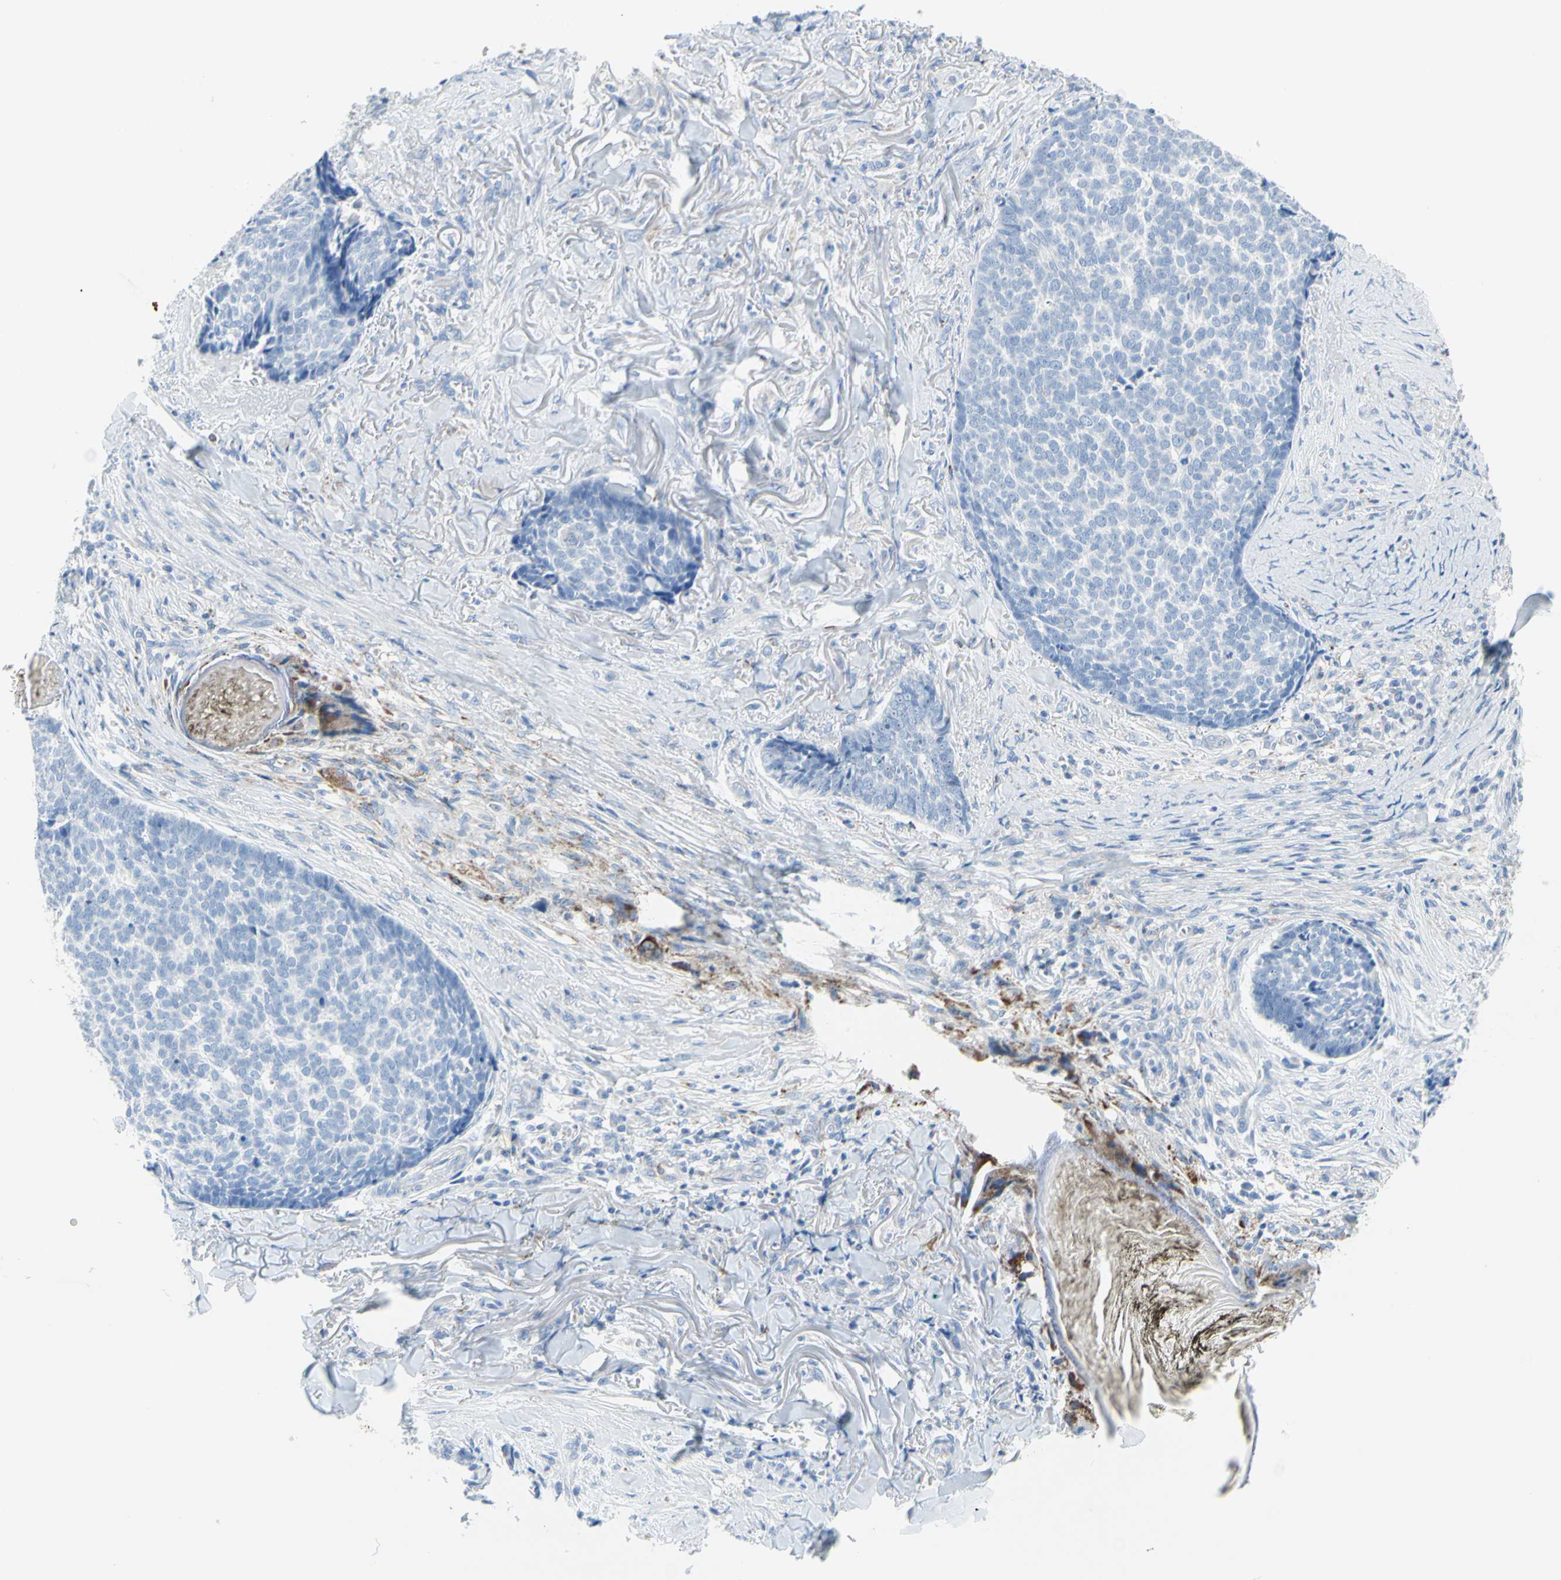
{"staining": {"intensity": "negative", "quantity": "none", "location": "none"}, "tissue": "skin cancer", "cell_type": "Tumor cells", "image_type": "cancer", "snomed": [{"axis": "morphology", "description": "Basal cell carcinoma"}, {"axis": "topography", "description": "Skin"}], "caption": "Immunohistochemistry of human basal cell carcinoma (skin) demonstrates no positivity in tumor cells.", "gene": "CYSLTR1", "patient": {"sex": "male", "age": 84}}